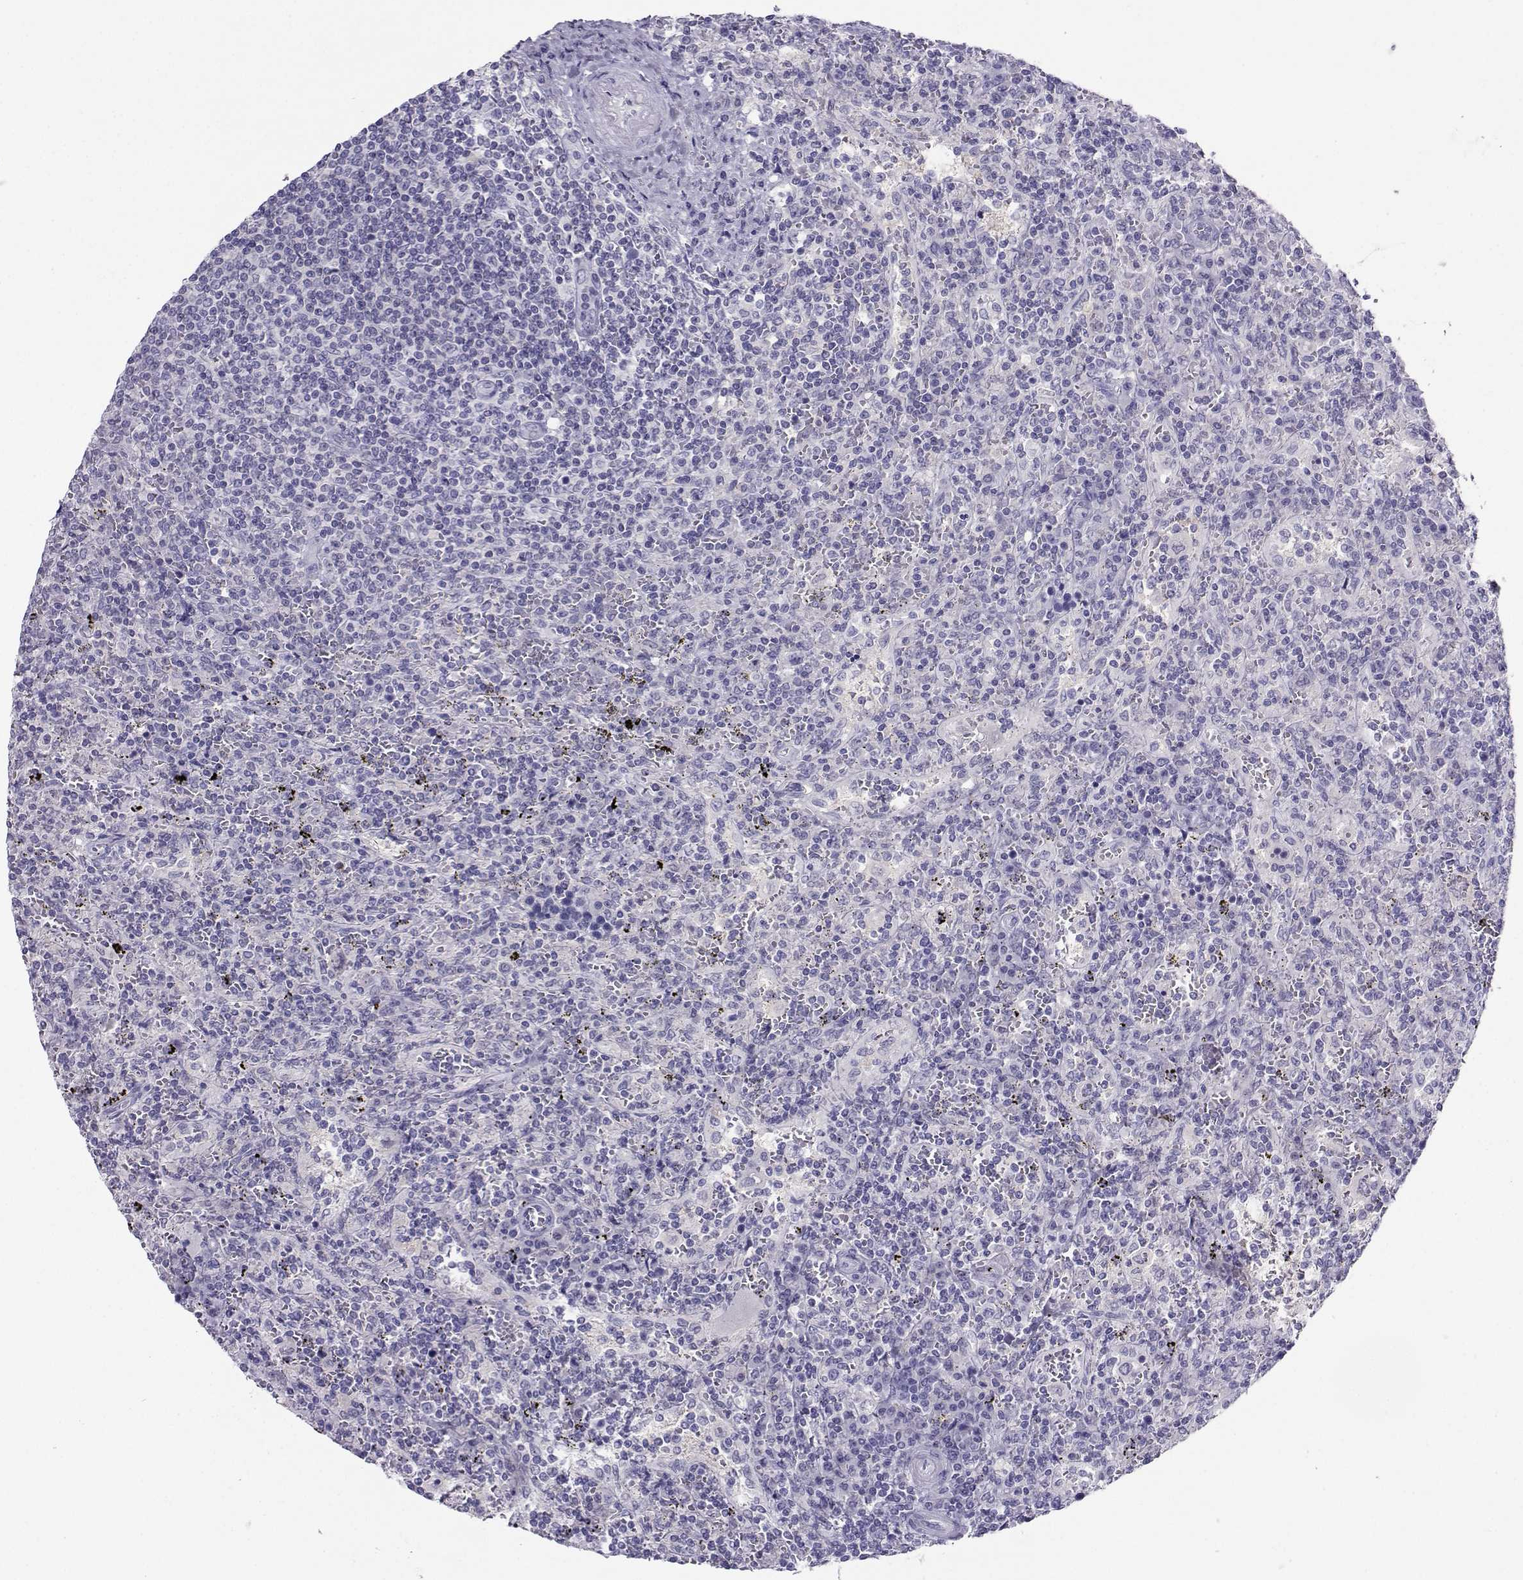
{"staining": {"intensity": "negative", "quantity": "none", "location": "none"}, "tissue": "lymphoma", "cell_type": "Tumor cells", "image_type": "cancer", "snomed": [{"axis": "morphology", "description": "Malignant lymphoma, non-Hodgkin's type, Low grade"}, {"axis": "topography", "description": "Spleen"}], "caption": "Tumor cells show no significant expression in low-grade malignant lymphoma, non-Hodgkin's type. (DAB (3,3'-diaminobenzidine) IHC, high magnification).", "gene": "PGK1", "patient": {"sex": "male", "age": 62}}